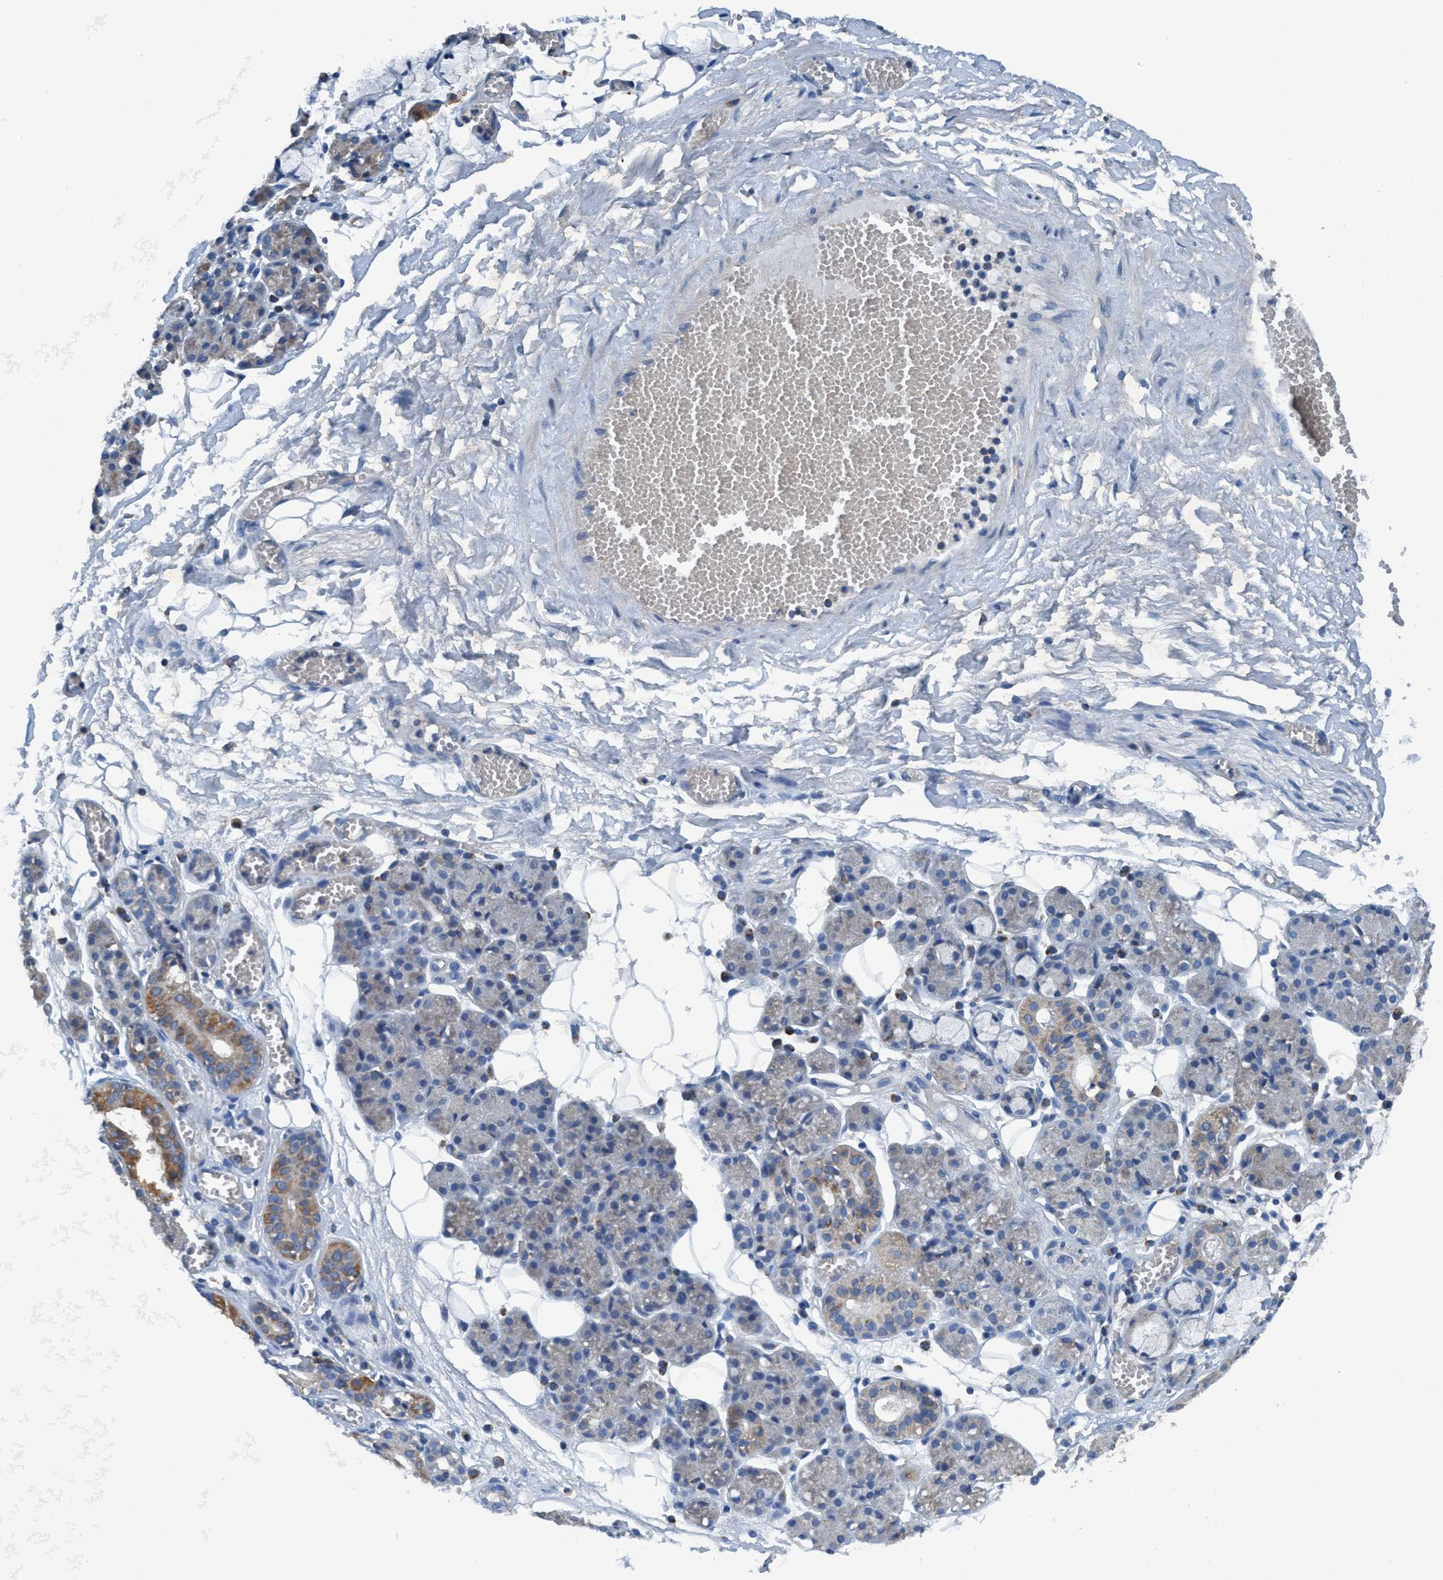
{"staining": {"intensity": "moderate", "quantity": "<25%", "location": "cytoplasmic/membranous"}, "tissue": "salivary gland", "cell_type": "Glandular cells", "image_type": "normal", "snomed": [{"axis": "morphology", "description": "Normal tissue, NOS"}, {"axis": "topography", "description": "Salivary gland"}], "caption": "Glandular cells exhibit low levels of moderate cytoplasmic/membranous positivity in approximately <25% of cells in normal human salivary gland. Ihc stains the protein of interest in brown and the nuclei are stained blue.", "gene": "ANKFN1", "patient": {"sex": "male", "age": 63}}